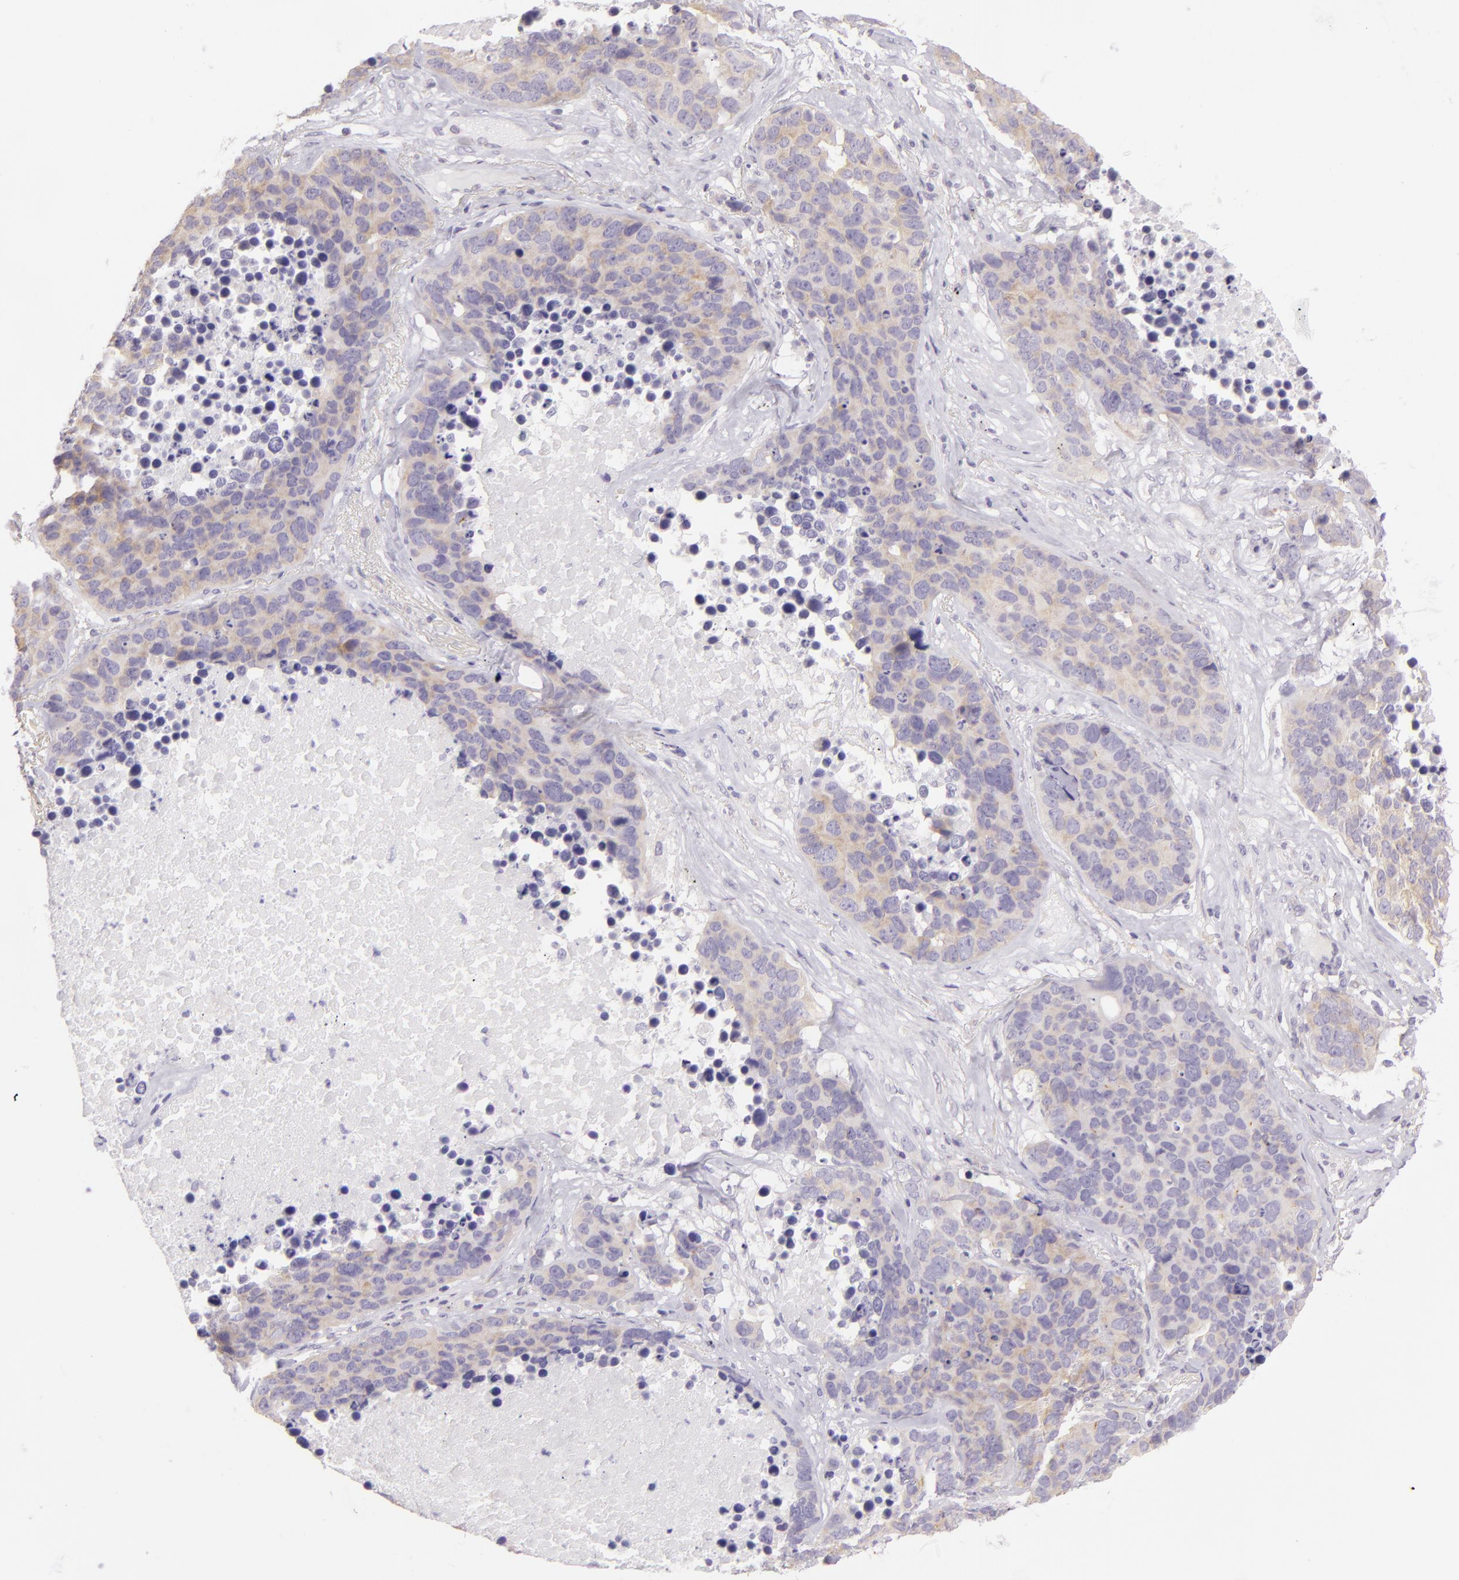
{"staining": {"intensity": "weak", "quantity": "25%-75%", "location": "cytoplasmic/membranous"}, "tissue": "lung cancer", "cell_type": "Tumor cells", "image_type": "cancer", "snomed": [{"axis": "morphology", "description": "Carcinoid, malignant, NOS"}, {"axis": "topography", "description": "Lung"}], "caption": "IHC micrograph of neoplastic tissue: human malignant carcinoid (lung) stained using immunohistochemistry (IHC) reveals low levels of weak protein expression localized specifically in the cytoplasmic/membranous of tumor cells, appearing as a cytoplasmic/membranous brown color.", "gene": "ZC3H7B", "patient": {"sex": "male", "age": 60}}